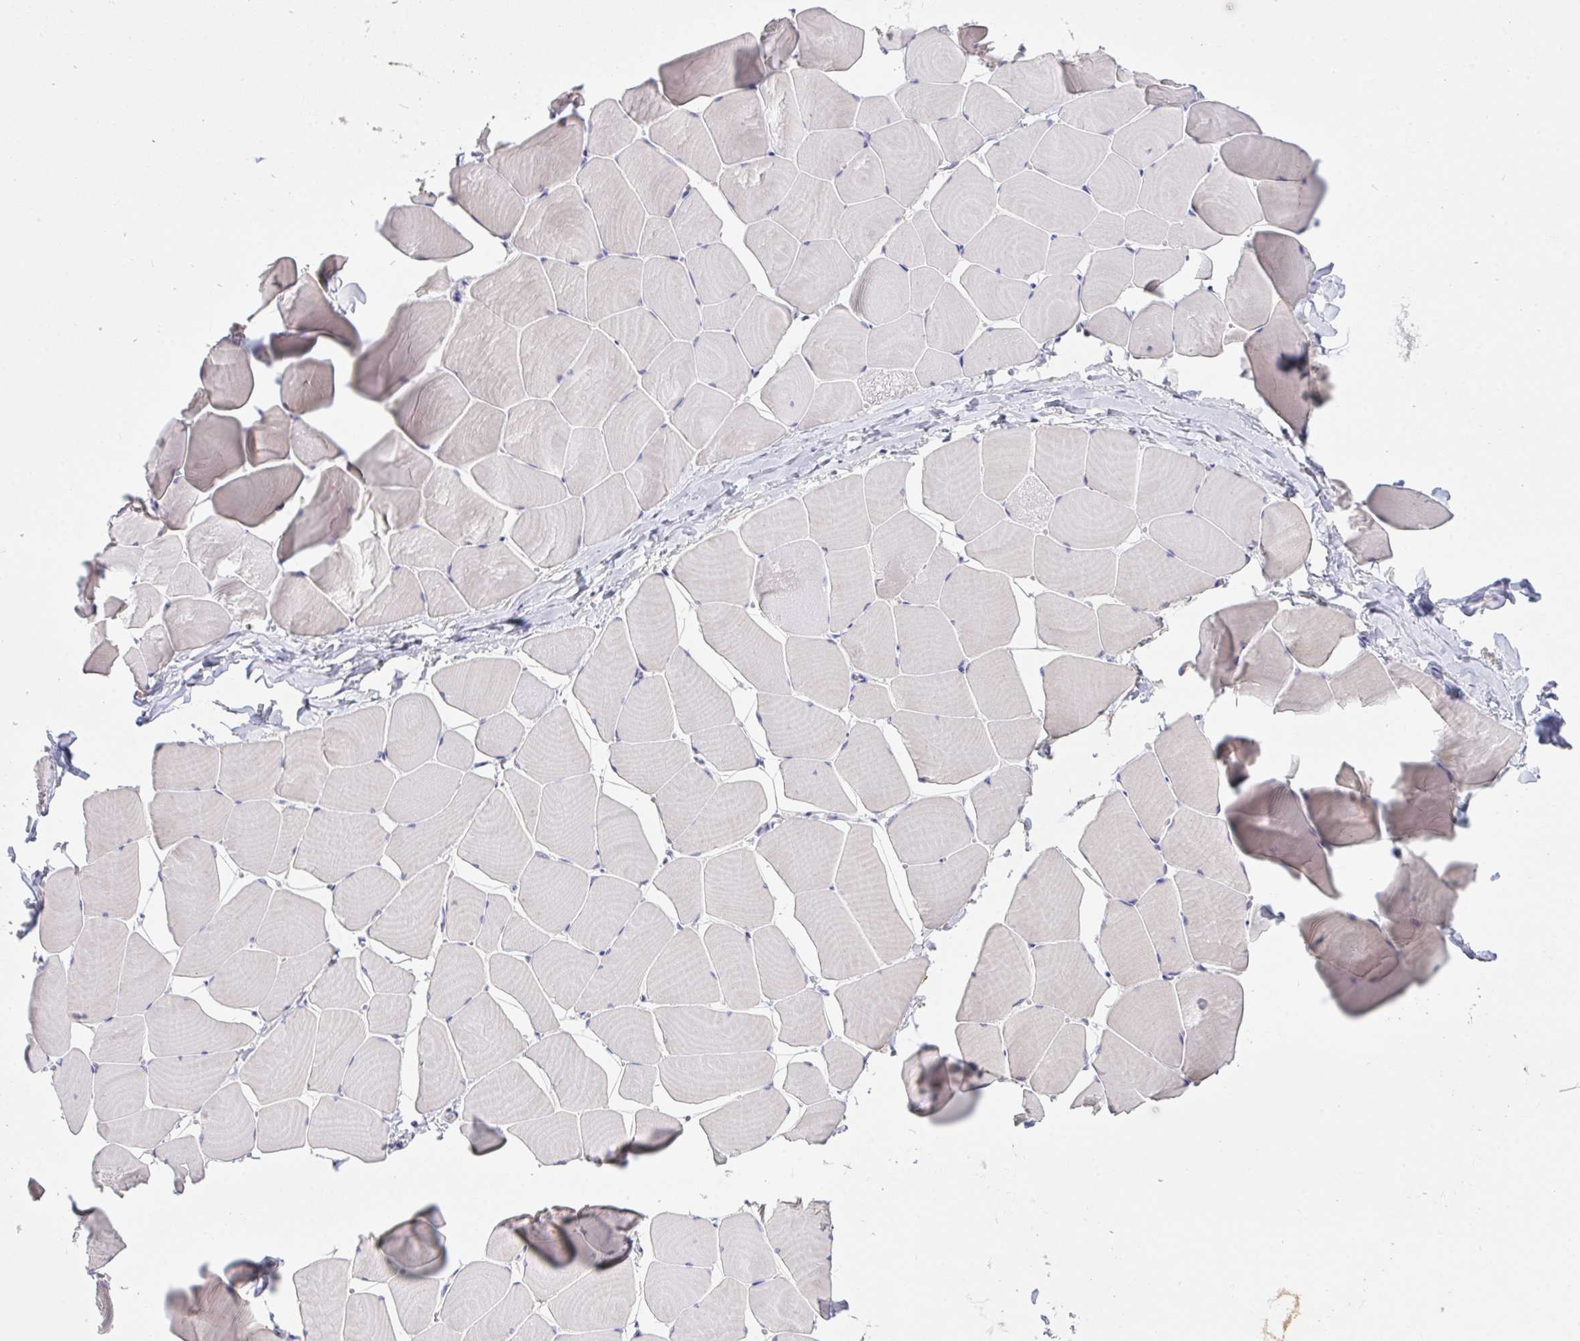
{"staining": {"intensity": "negative", "quantity": "none", "location": "none"}, "tissue": "skeletal muscle", "cell_type": "Myocytes", "image_type": "normal", "snomed": [{"axis": "morphology", "description": "Normal tissue, NOS"}, {"axis": "topography", "description": "Skeletal muscle"}], "caption": "This is an immunohistochemistry micrograph of unremarkable human skeletal muscle. There is no staining in myocytes.", "gene": "C19orf54", "patient": {"sex": "male", "age": 25}}